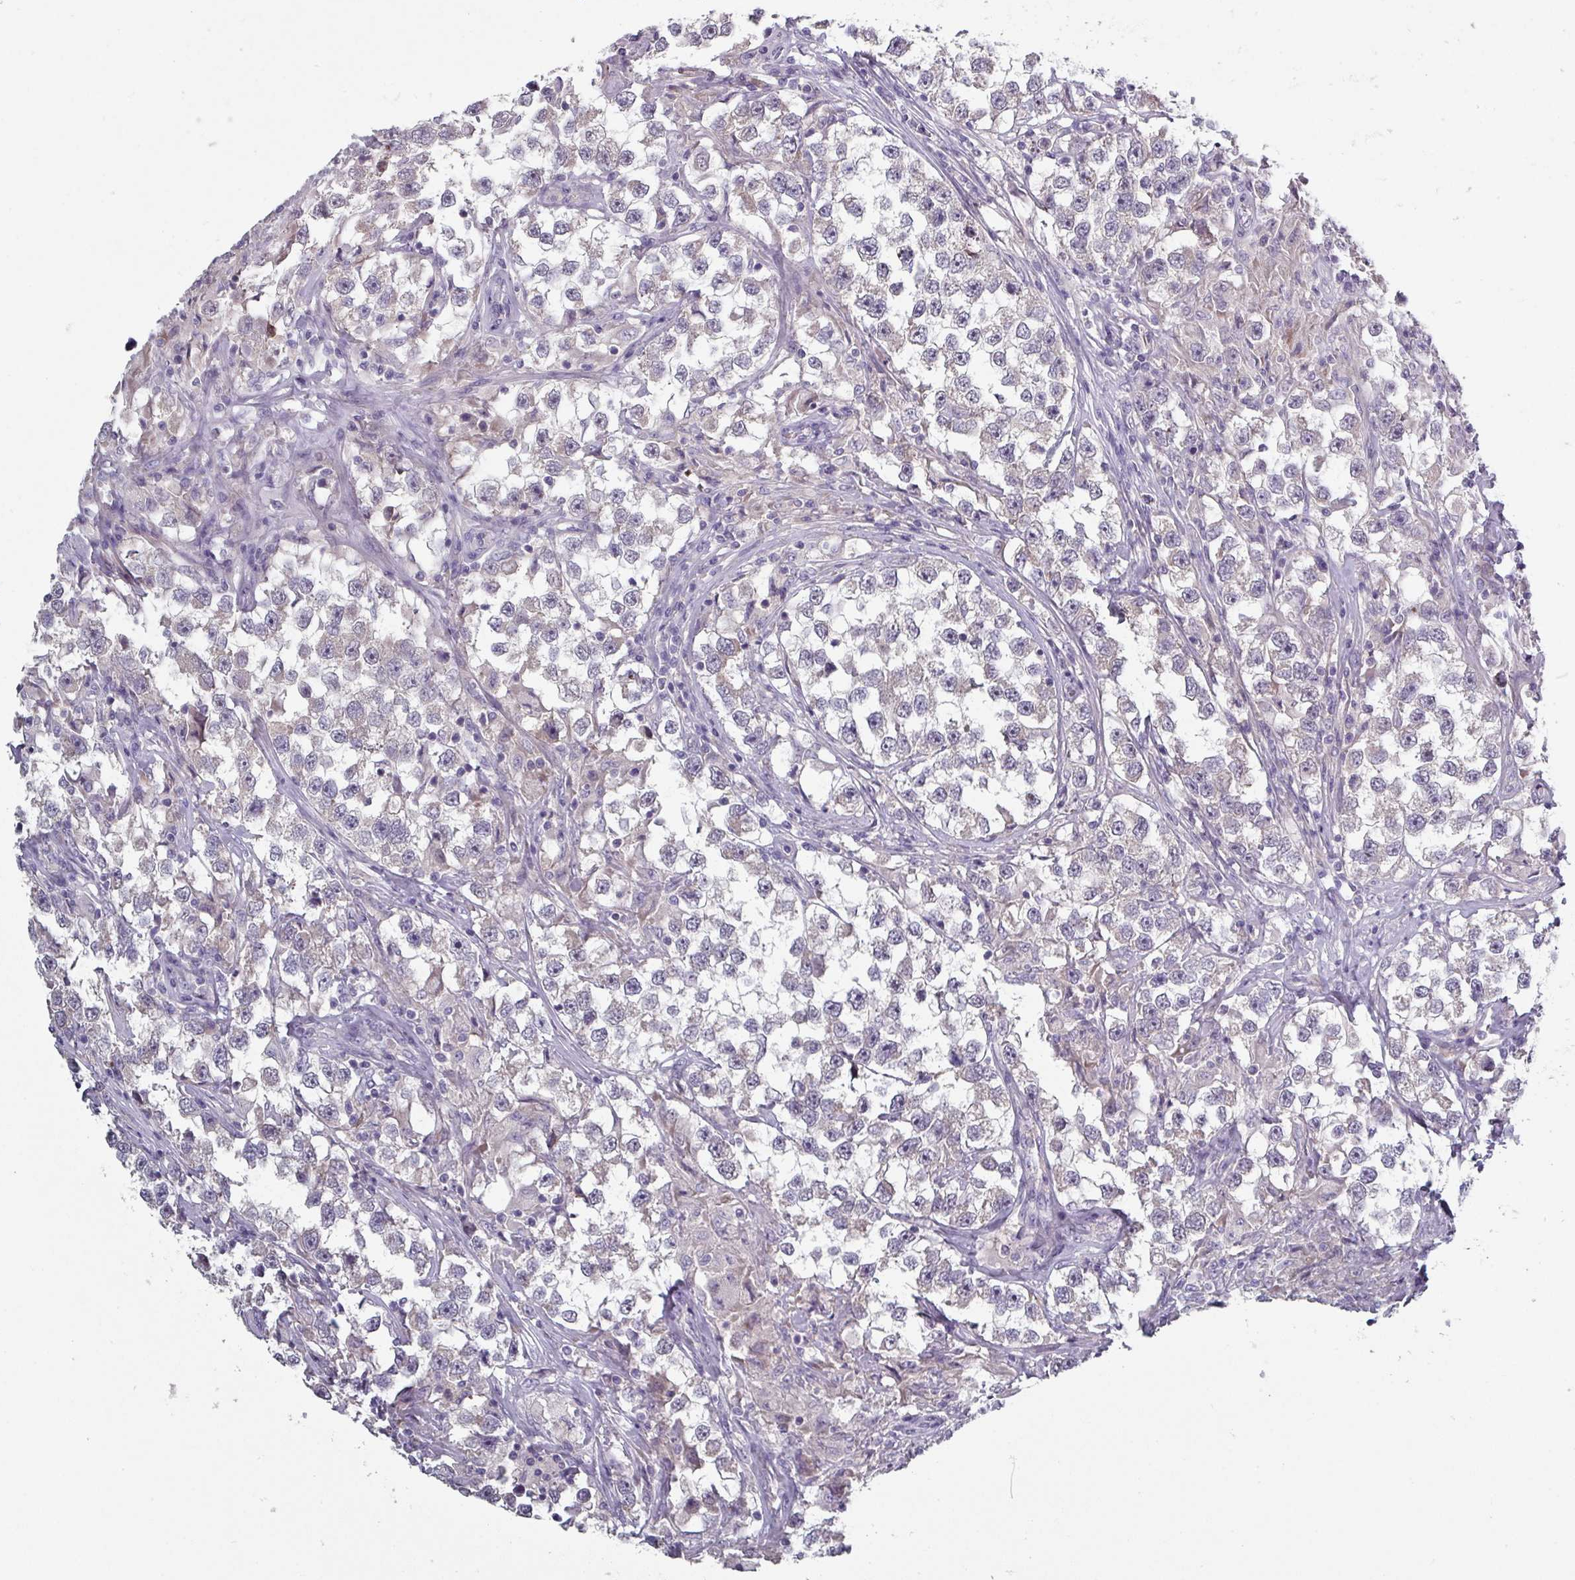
{"staining": {"intensity": "negative", "quantity": "none", "location": "none"}, "tissue": "testis cancer", "cell_type": "Tumor cells", "image_type": "cancer", "snomed": [{"axis": "morphology", "description": "Seminoma, NOS"}, {"axis": "topography", "description": "Testis"}], "caption": "Immunohistochemistry (IHC) image of neoplastic tissue: human testis cancer (seminoma) stained with DAB (3,3'-diaminobenzidine) reveals no significant protein positivity in tumor cells.", "gene": "PRAMEF8", "patient": {"sex": "male", "age": 46}}